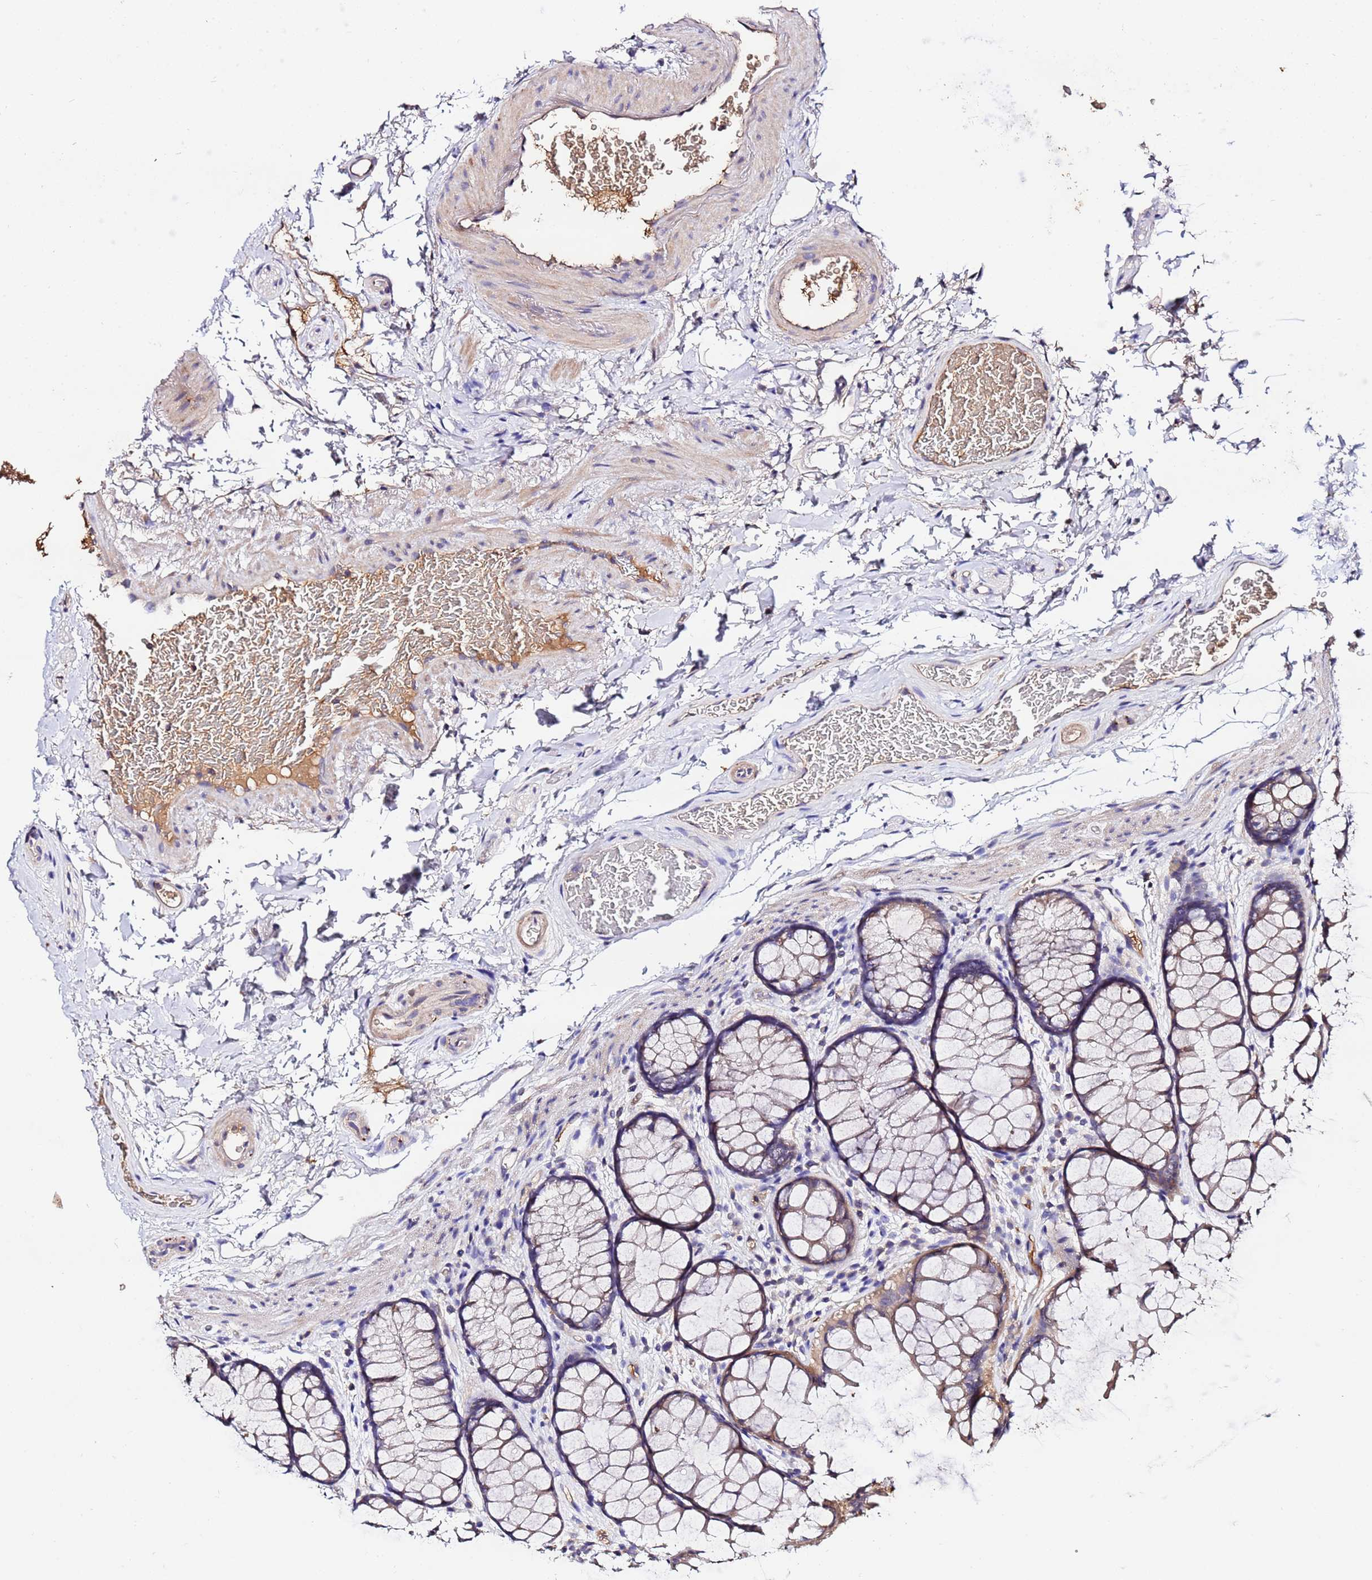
{"staining": {"intensity": "weak", "quantity": ">75%", "location": "cytoplasmic/membranous"}, "tissue": "colon", "cell_type": "Endothelial cells", "image_type": "normal", "snomed": [{"axis": "morphology", "description": "Normal tissue, NOS"}, {"axis": "topography", "description": "Colon"}], "caption": "IHC staining of normal colon, which displays low levels of weak cytoplasmic/membranous positivity in about >75% of endothelial cells indicating weak cytoplasmic/membranous protein expression. The staining was performed using DAB (brown) for protein detection and nuclei were counterstained in hematoxylin (blue).", "gene": "MTERF1", "patient": {"sex": "female", "age": 82}}